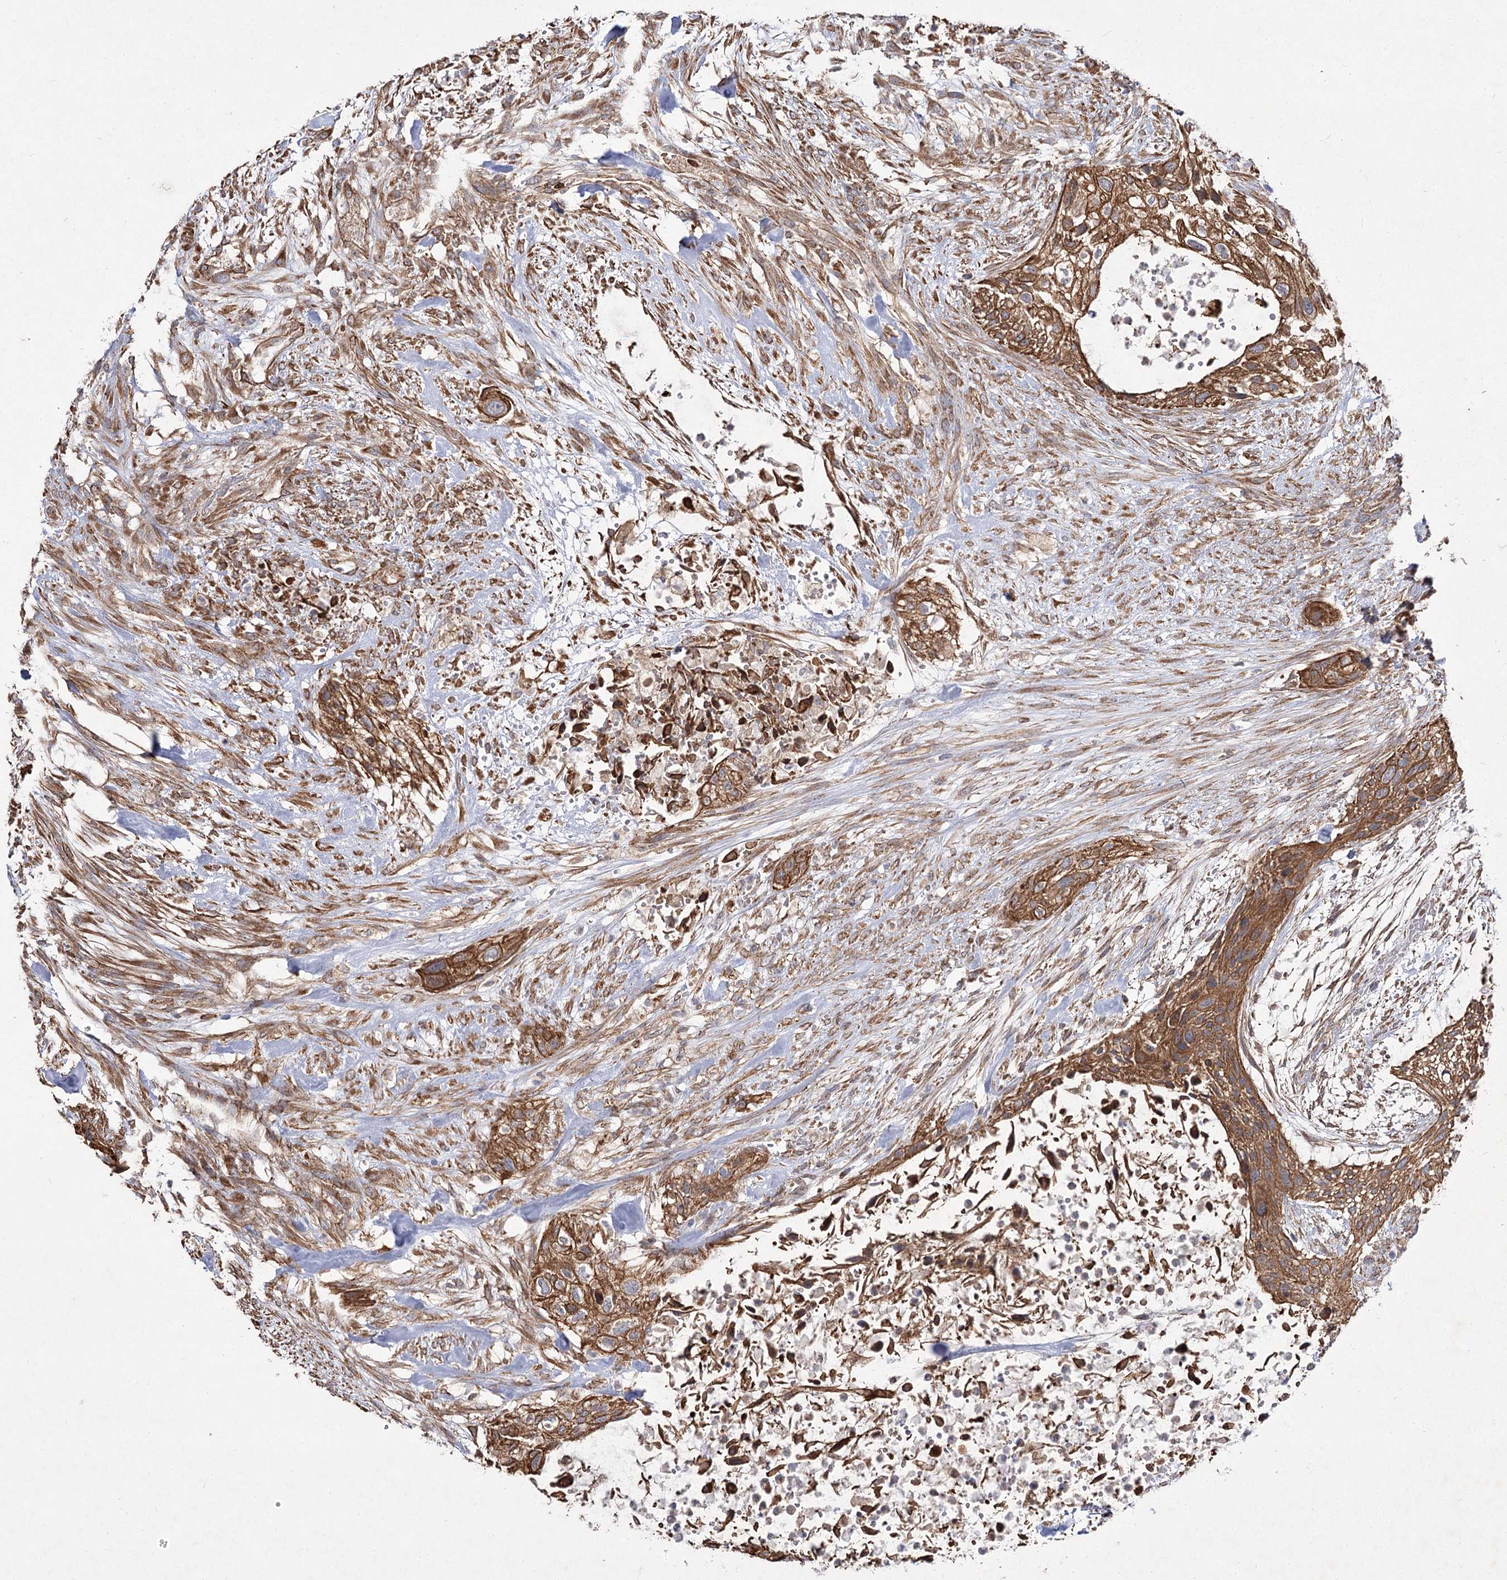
{"staining": {"intensity": "strong", "quantity": ">75%", "location": "cytoplasmic/membranous"}, "tissue": "urothelial cancer", "cell_type": "Tumor cells", "image_type": "cancer", "snomed": [{"axis": "morphology", "description": "Urothelial carcinoma, High grade"}, {"axis": "topography", "description": "Urinary bladder"}], "caption": "Urothelial carcinoma (high-grade) stained for a protein reveals strong cytoplasmic/membranous positivity in tumor cells.", "gene": "SH3BP5L", "patient": {"sex": "male", "age": 35}}